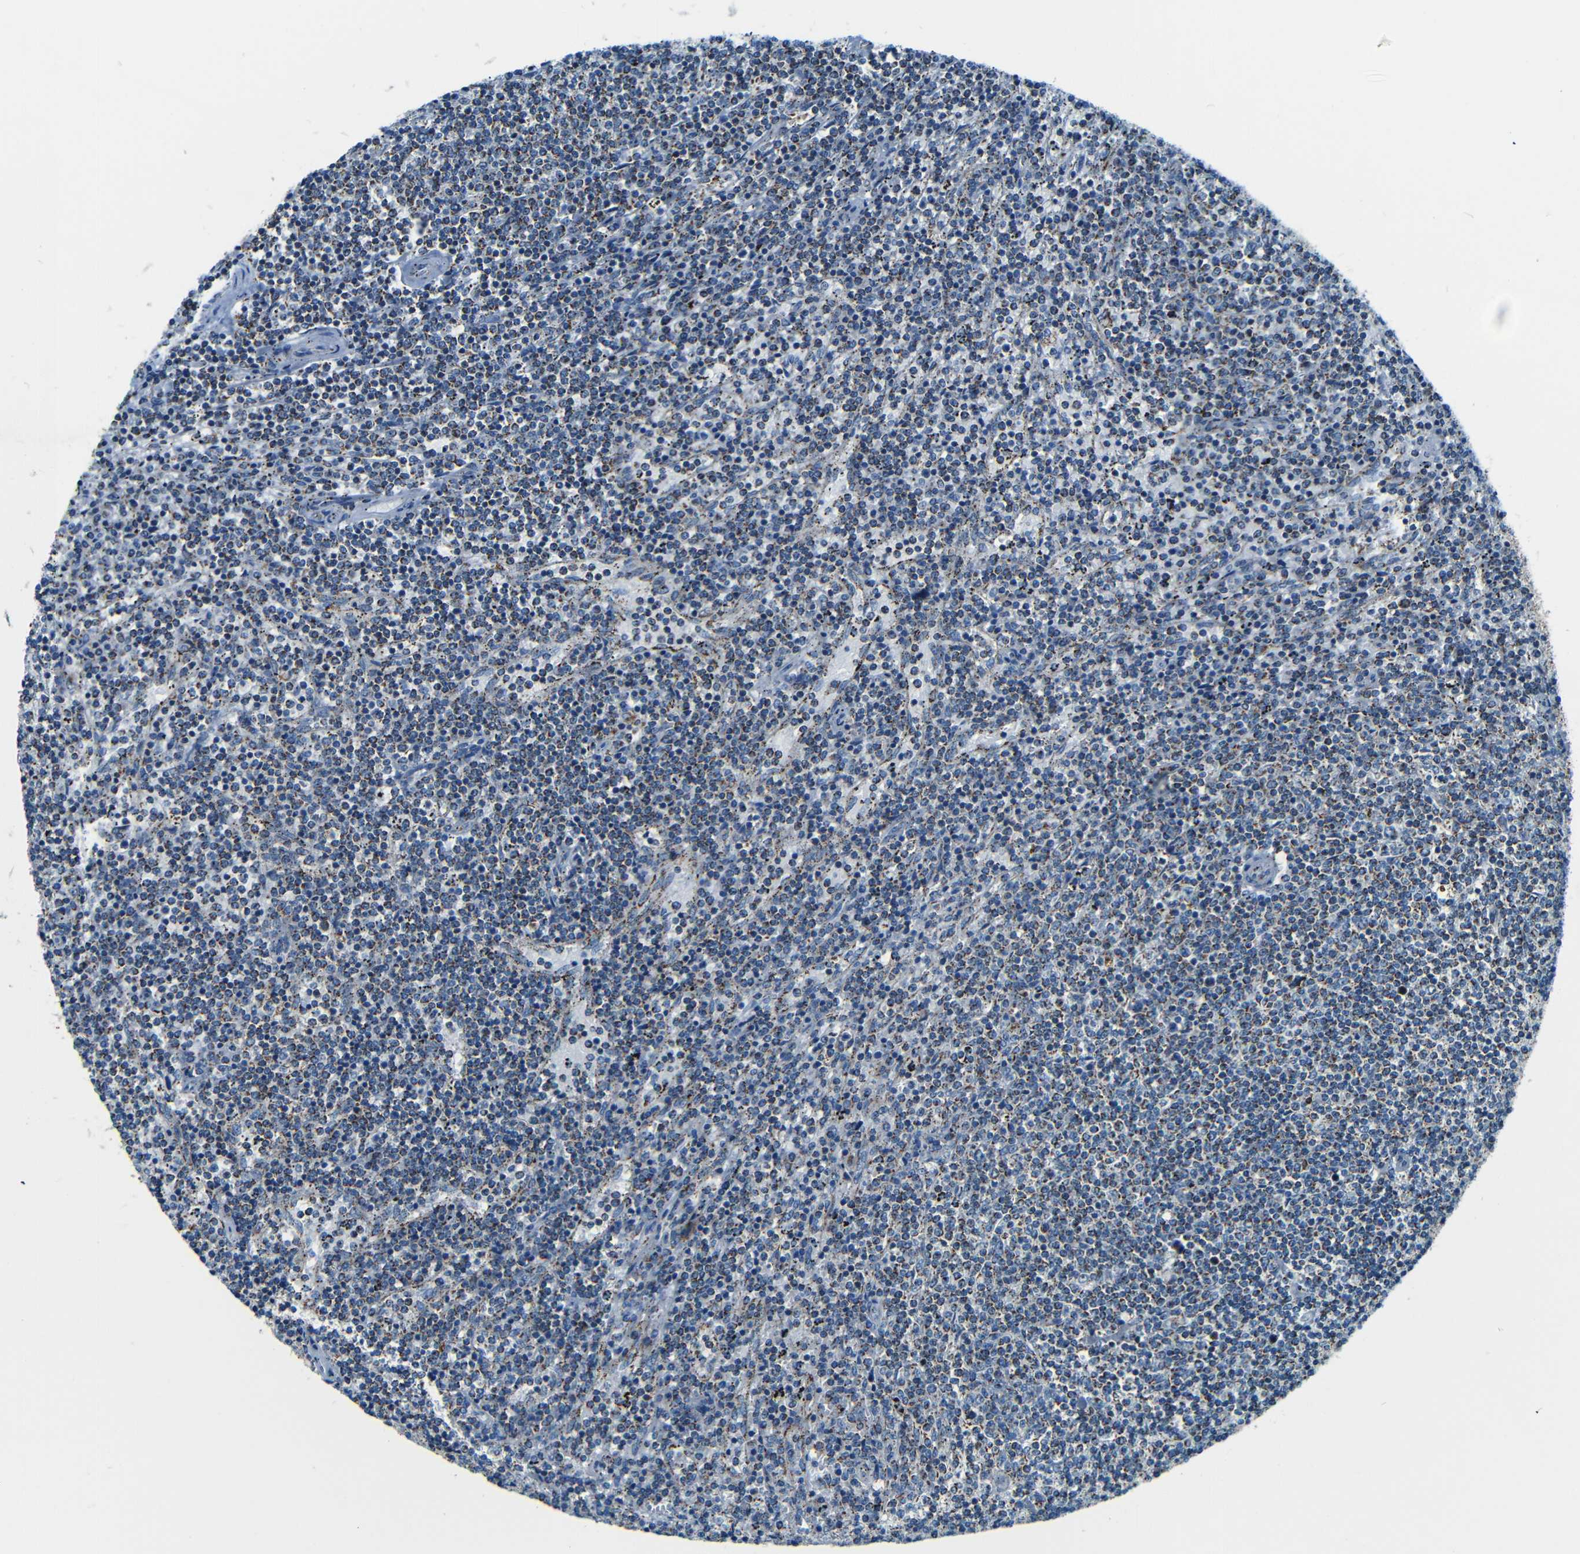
{"staining": {"intensity": "moderate", "quantity": "25%-75%", "location": "cytoplasmic/membranous"}, "tissue": "lymphoma", "cell_type": "Tumor cells", "image_type": "cancer", "snomed": [{"axis": "morphology", "description": "Malignant lymphoma, non-Hodgkin's type, Low grade"}, {"axis": "topography", "description": "Spleen"}], "caption": "An image of low-grade malignant lymphoma, non-Hodgkin's type stained for a protein exhibits moderate cytoplasmic/membranous brown staining in tumor cells.", "gene": "WSCD2", "patient": {"sex": "female", "age": 50}}